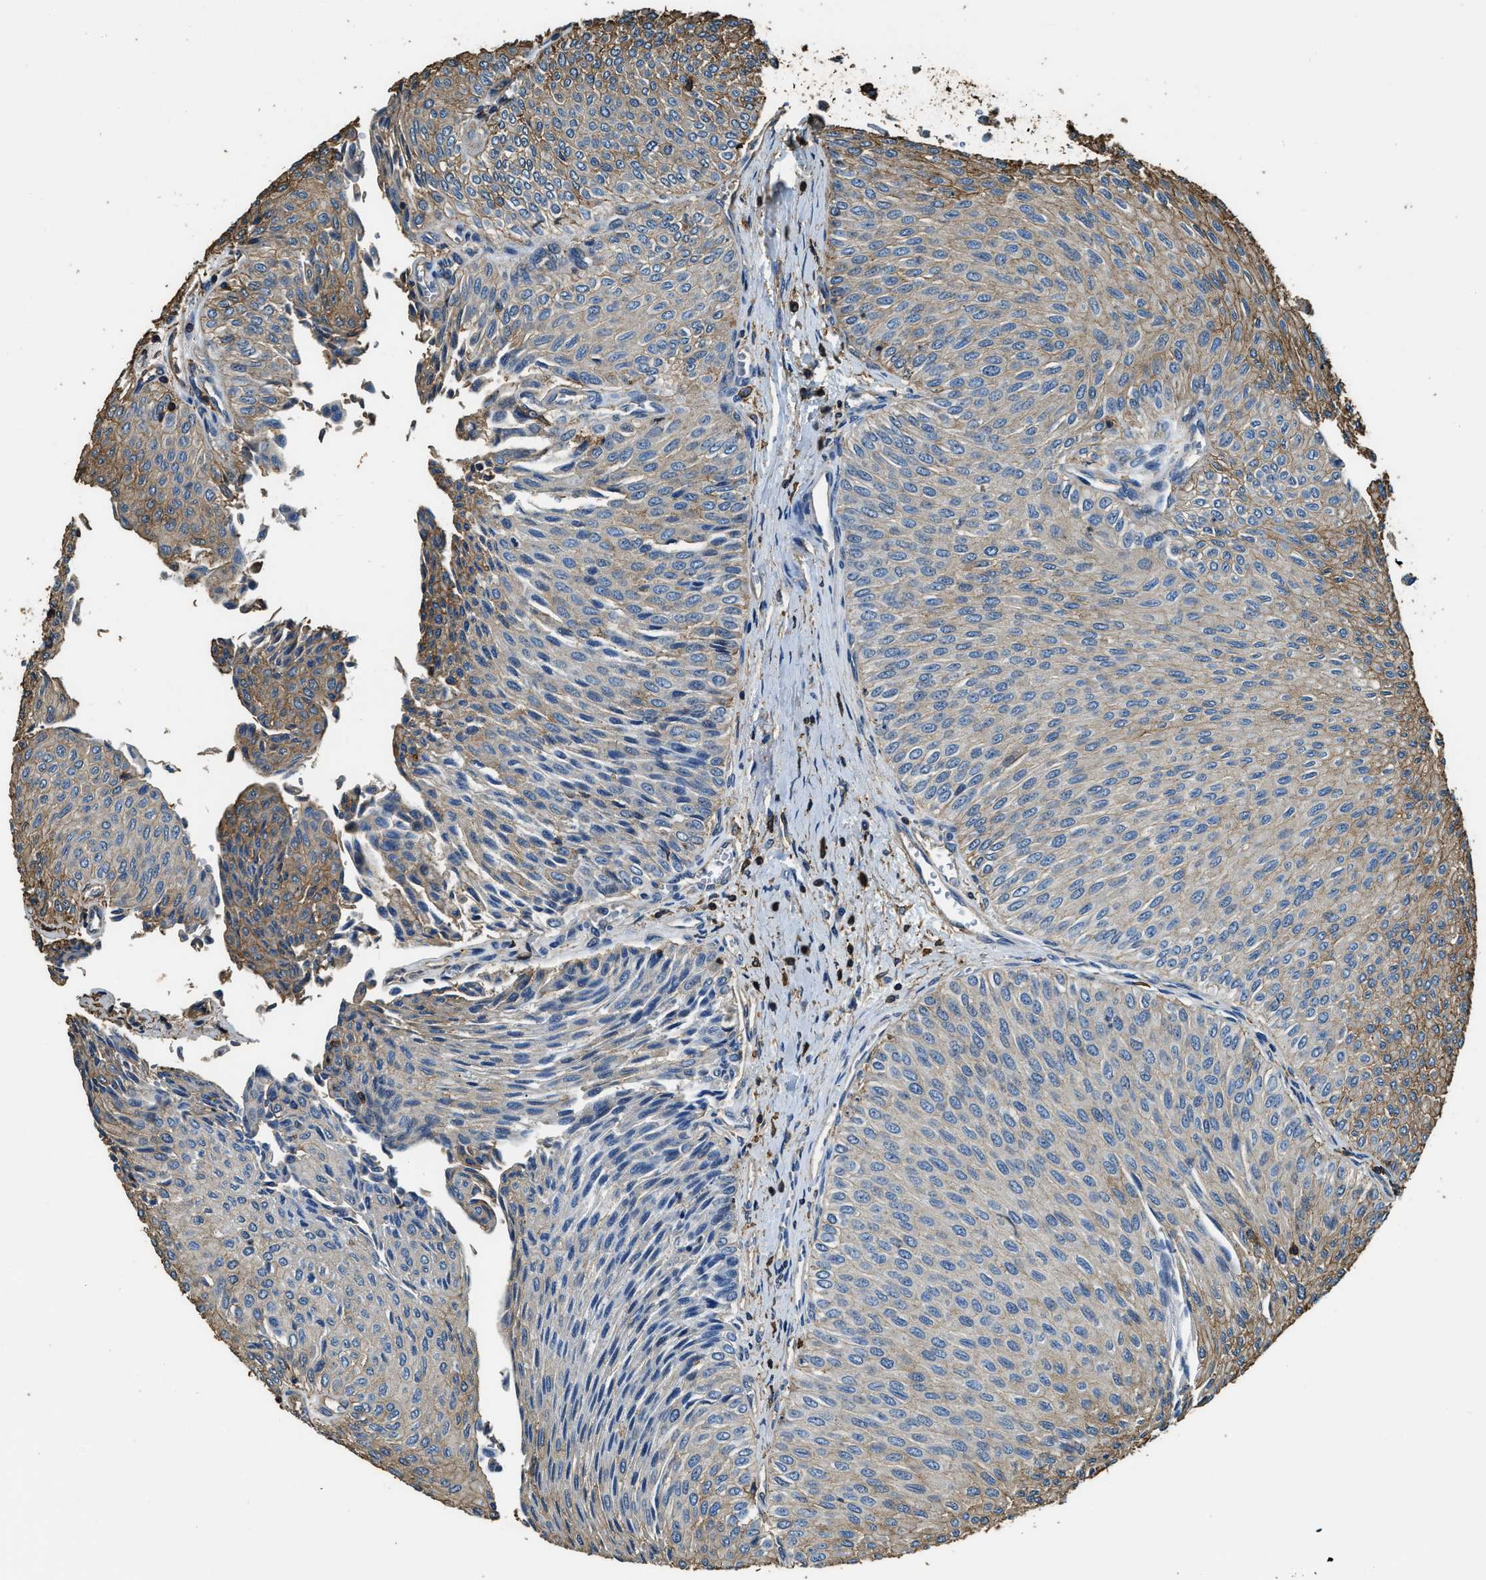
{"staining": {"intensity": "moderate", "quantity": "25%-75%", "location": "cytoplasmic/membranous"}, "tissue": "urothelial cancer", "cell_type": "Tumor cells", "image_type": "cancer", "snomed": [{"axis": "morphology", "description": "Urothelial carcinoma, Low grade"}, {"axis": "topography", "description": "Urinary bladder"}], "caption": "A histopathology image of low-grade urothelial carcinoma stained for a protein shows moderate cytoplasmic/membranous brown staining in tumor cells. (DAB IHC, brown staining for protein, blue staining for nuclei).", "gene": "ACCS", "patient": {"sex": "male", "age": 78}}